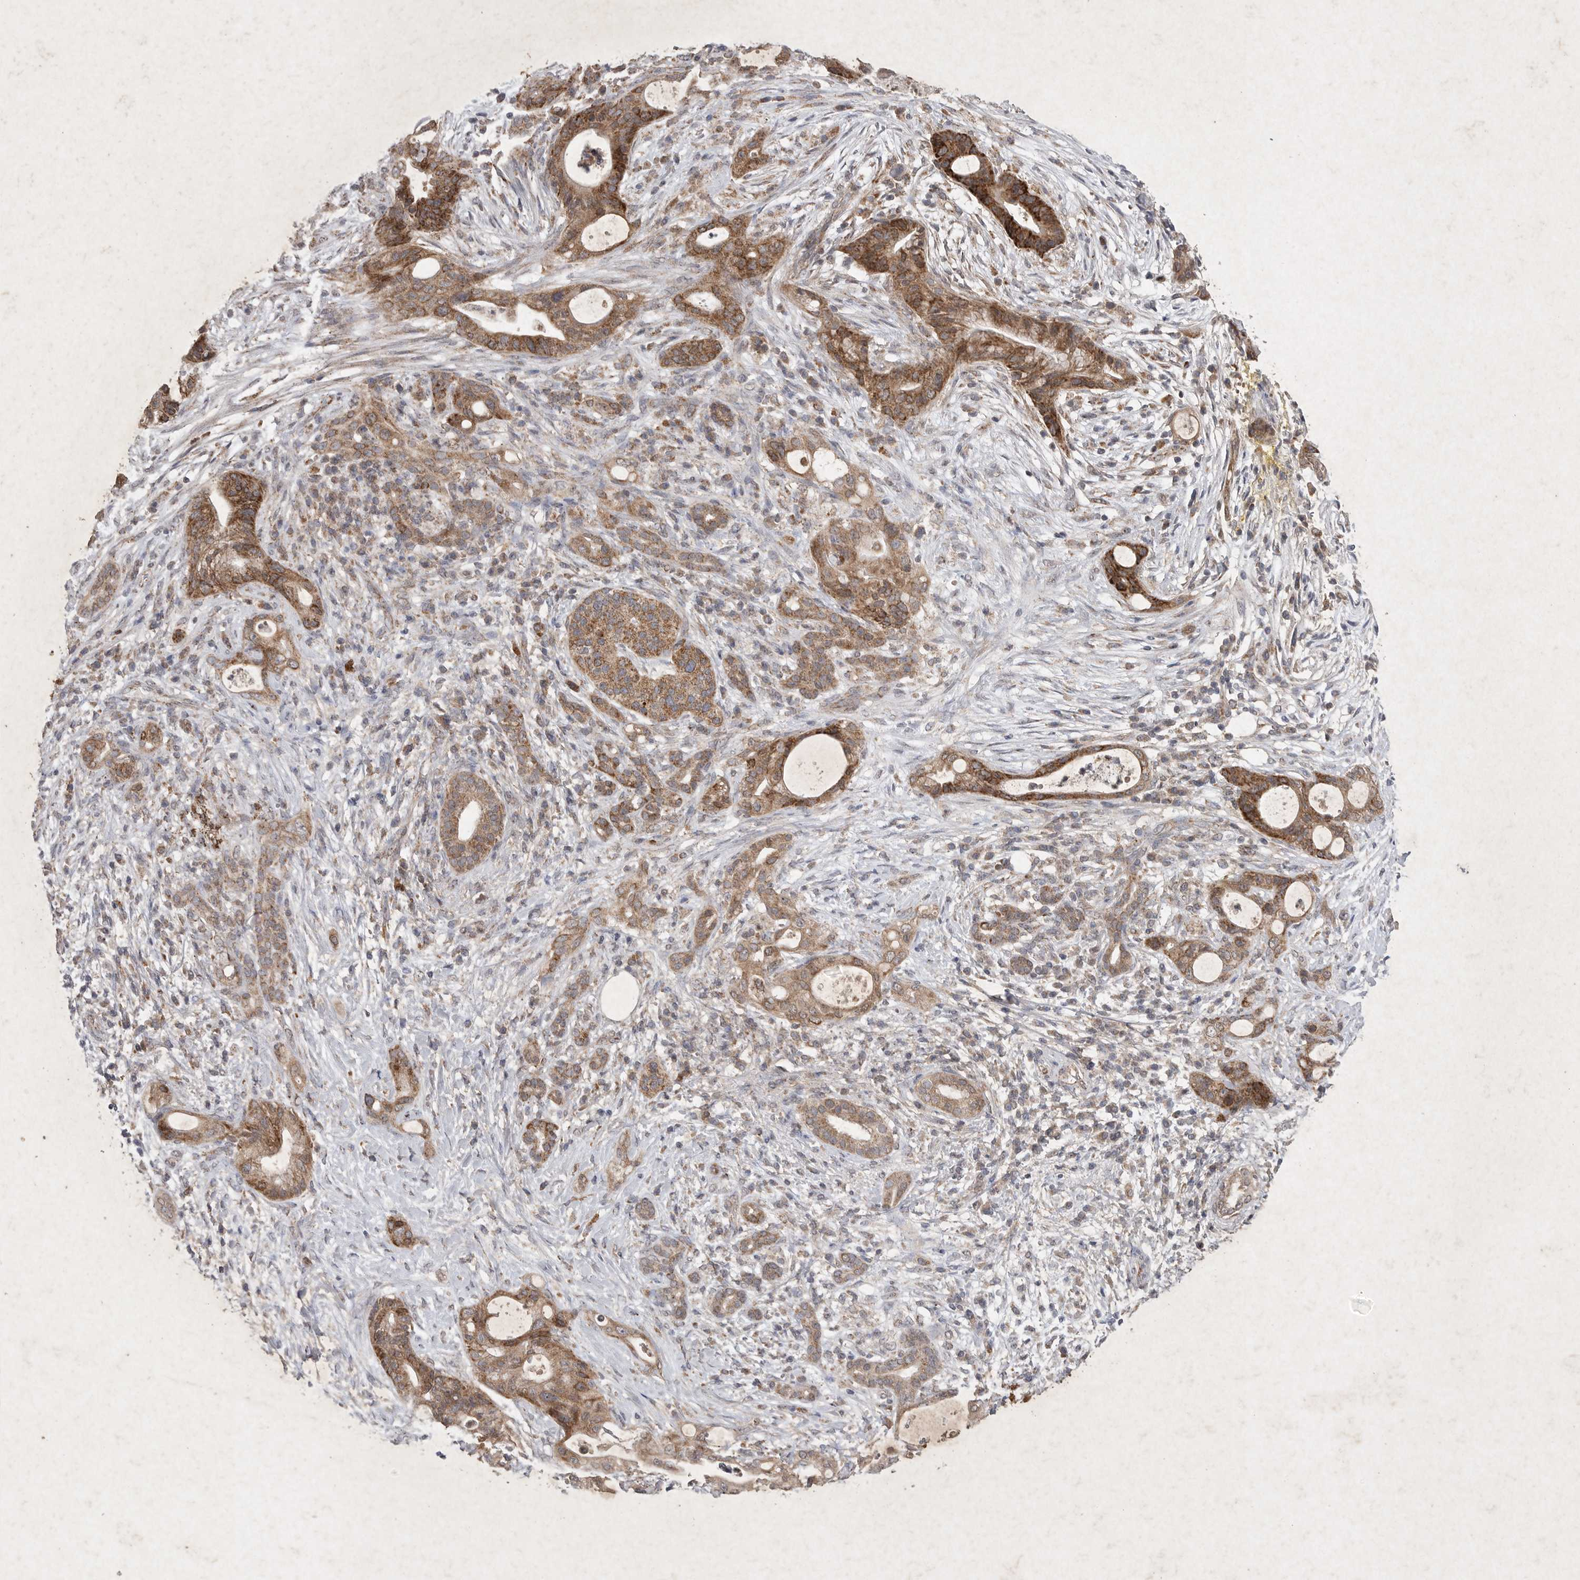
{"staining": {"intensity": "strong", "quantity": ">75%", "location": "cytoplasmic/membranous"}, "tissue": "pancreatic cancer", "cell_type": "Tumor cells", "image_type": "cancer", "snomed": [{"axis": "morphology", "description": "Adenocarcinoma, NOS"}, {"axis": "topography", "description": "Pancreas"}], "caption": "DAB (3,3'-diaminobenzidine) immunohistochemical staining of human pancreatic adenocarcinoma exhibits strong cytoplasmic/membranous protein expression in approximately >75% of tumor cells. The protein is shown in brown color, while the nuclei are stained blue.", "gene": "DDR1", "patient": {"sex": "male", "age": 58}}